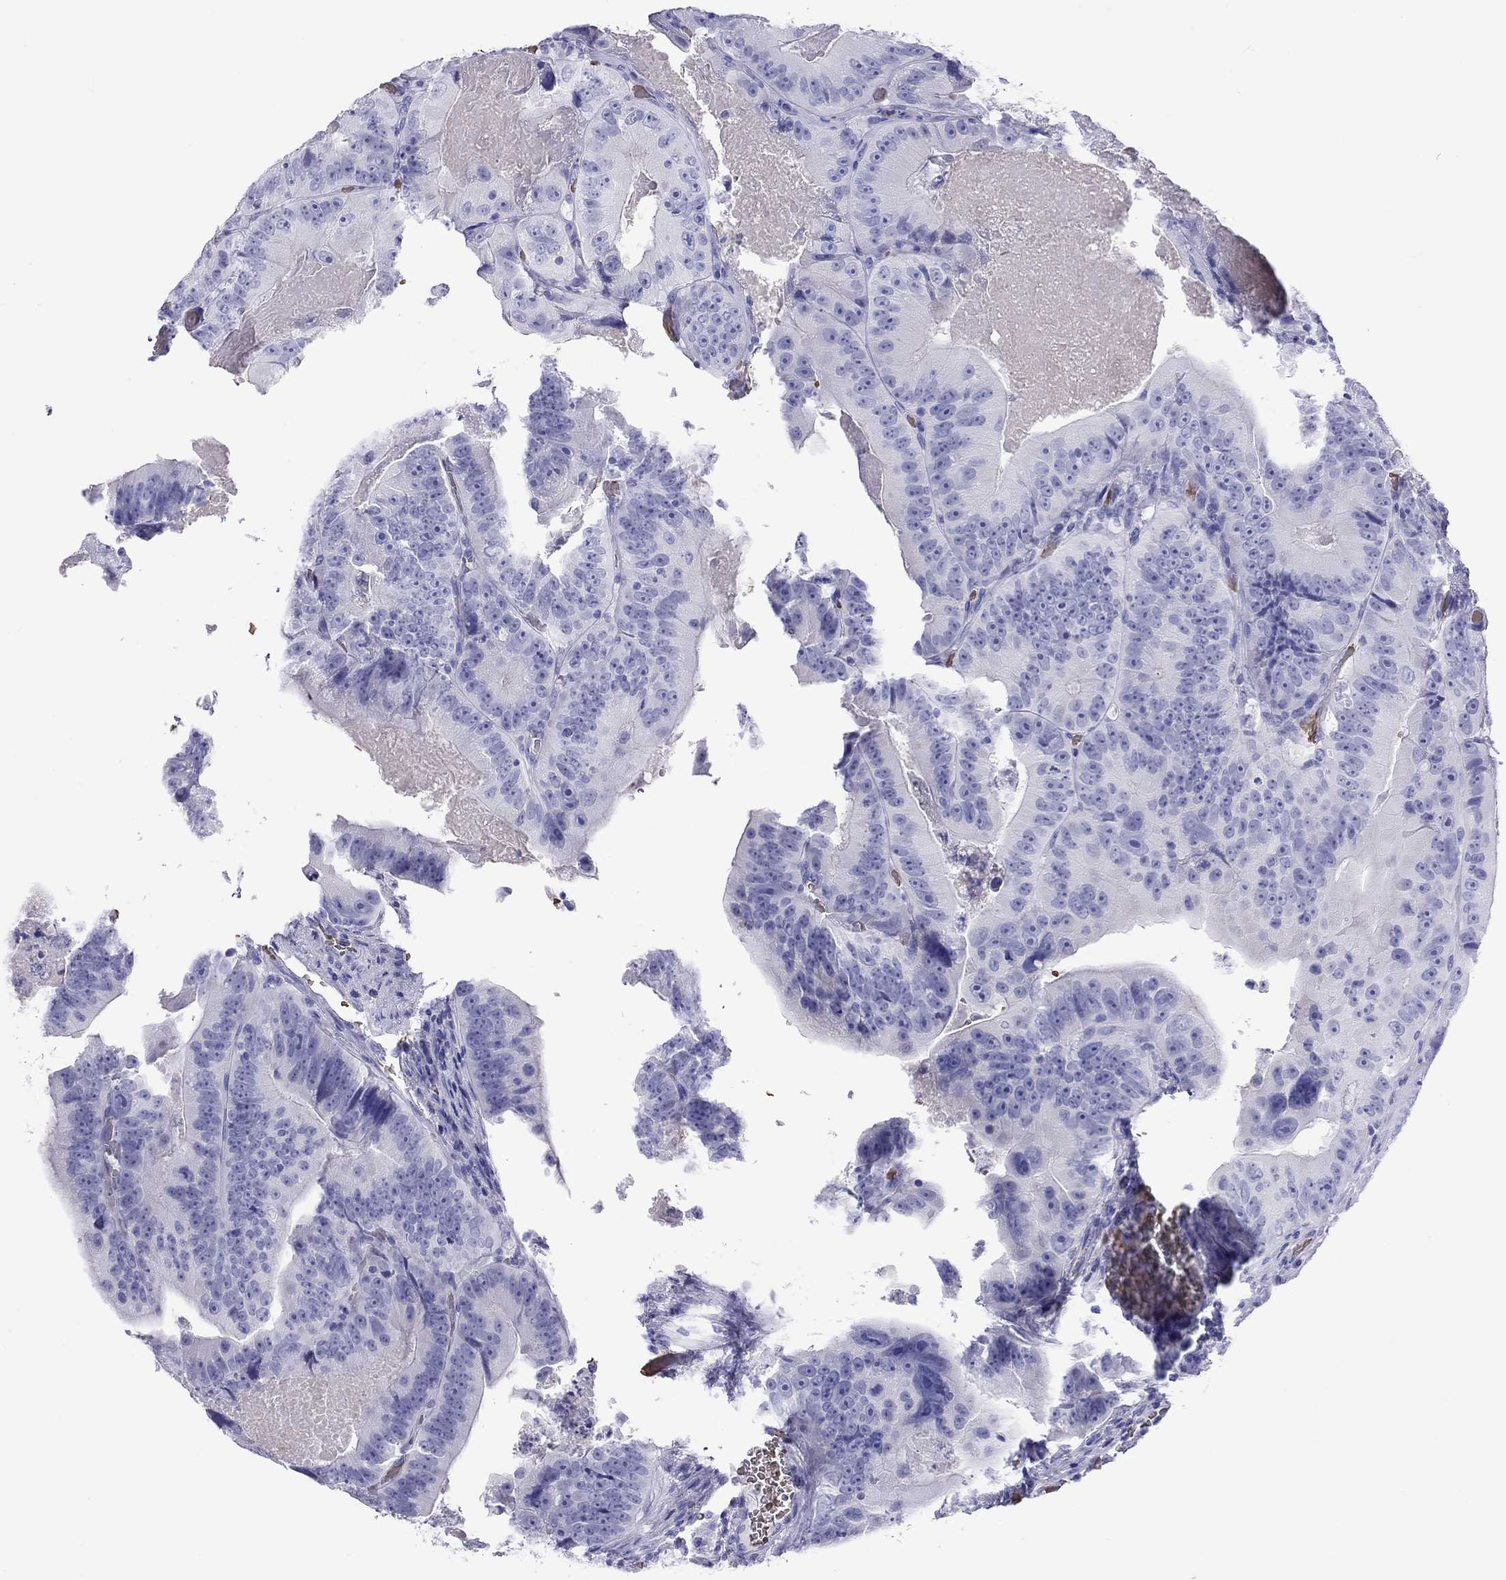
{"staining": {"intensity": "negative", "quantity": "none", "location": "none"}, "tissue": "colorectal cancer", "cell_type": "Tumor cells", "image_type": "cancer", "snomed": [{"axis": "morphology", "description": "Adenocarcinoma, NOS"}, {"axis": "topography", "description": "Colon"}], "caption": "An immunohistochemistry (IHC) photomicrograph of colorectal cancer (adenocarcinoma) is shown. There is no staining in tumor cells of colorectal cancer (adenocarcinoma).", "gene": "PTPRN", "patient": {"sex": "female", "age": 86}}